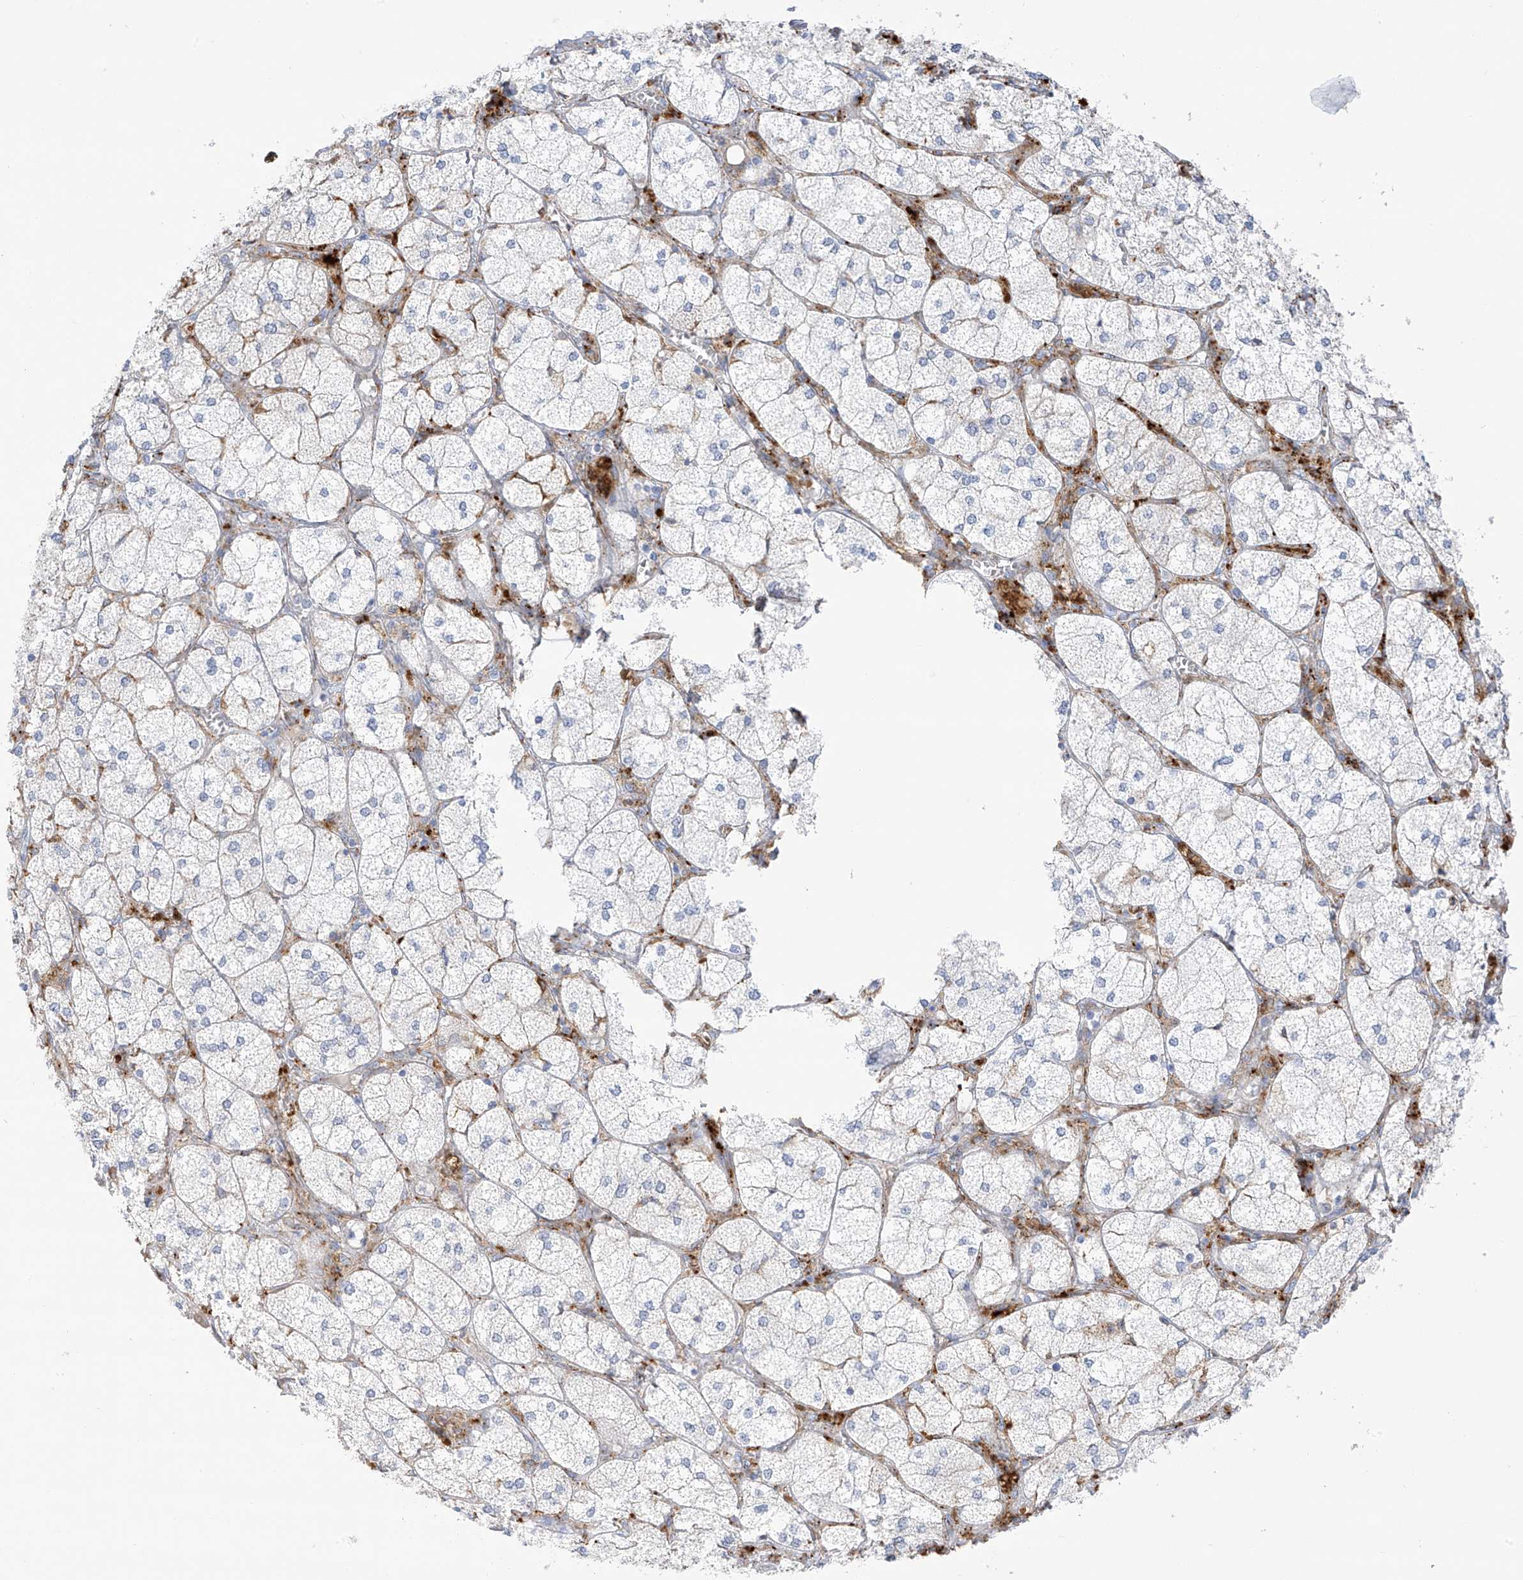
{"staining": {"intensity": "weak", "quantity": "<25%", "location": "cytoplasmic/membranous"}, "tissue": "adrenal gland", "cell_type": "Glandular cells", "image_type": "normal", "snomed": [{"axis": "morphology", "description": "Normal tissue, NOS"}, {"axis": "topography", "description": "Adrenal gland"}], "caption": "This micrograph is of normal adrenal gland stained with immunohistochemistry to label a protein in brown with the nuclei are counter-stained blue. There is no positivity in glandular cells. The staining was performed using DAB (3,3'-diaminobenzidine) to visualize the protein expression in brown, while the nuclei were stained in blue with hematoxylin (Magnification: 20x).", "gene": "TAL2", "patient": {"sex": "female", "age": 61}}